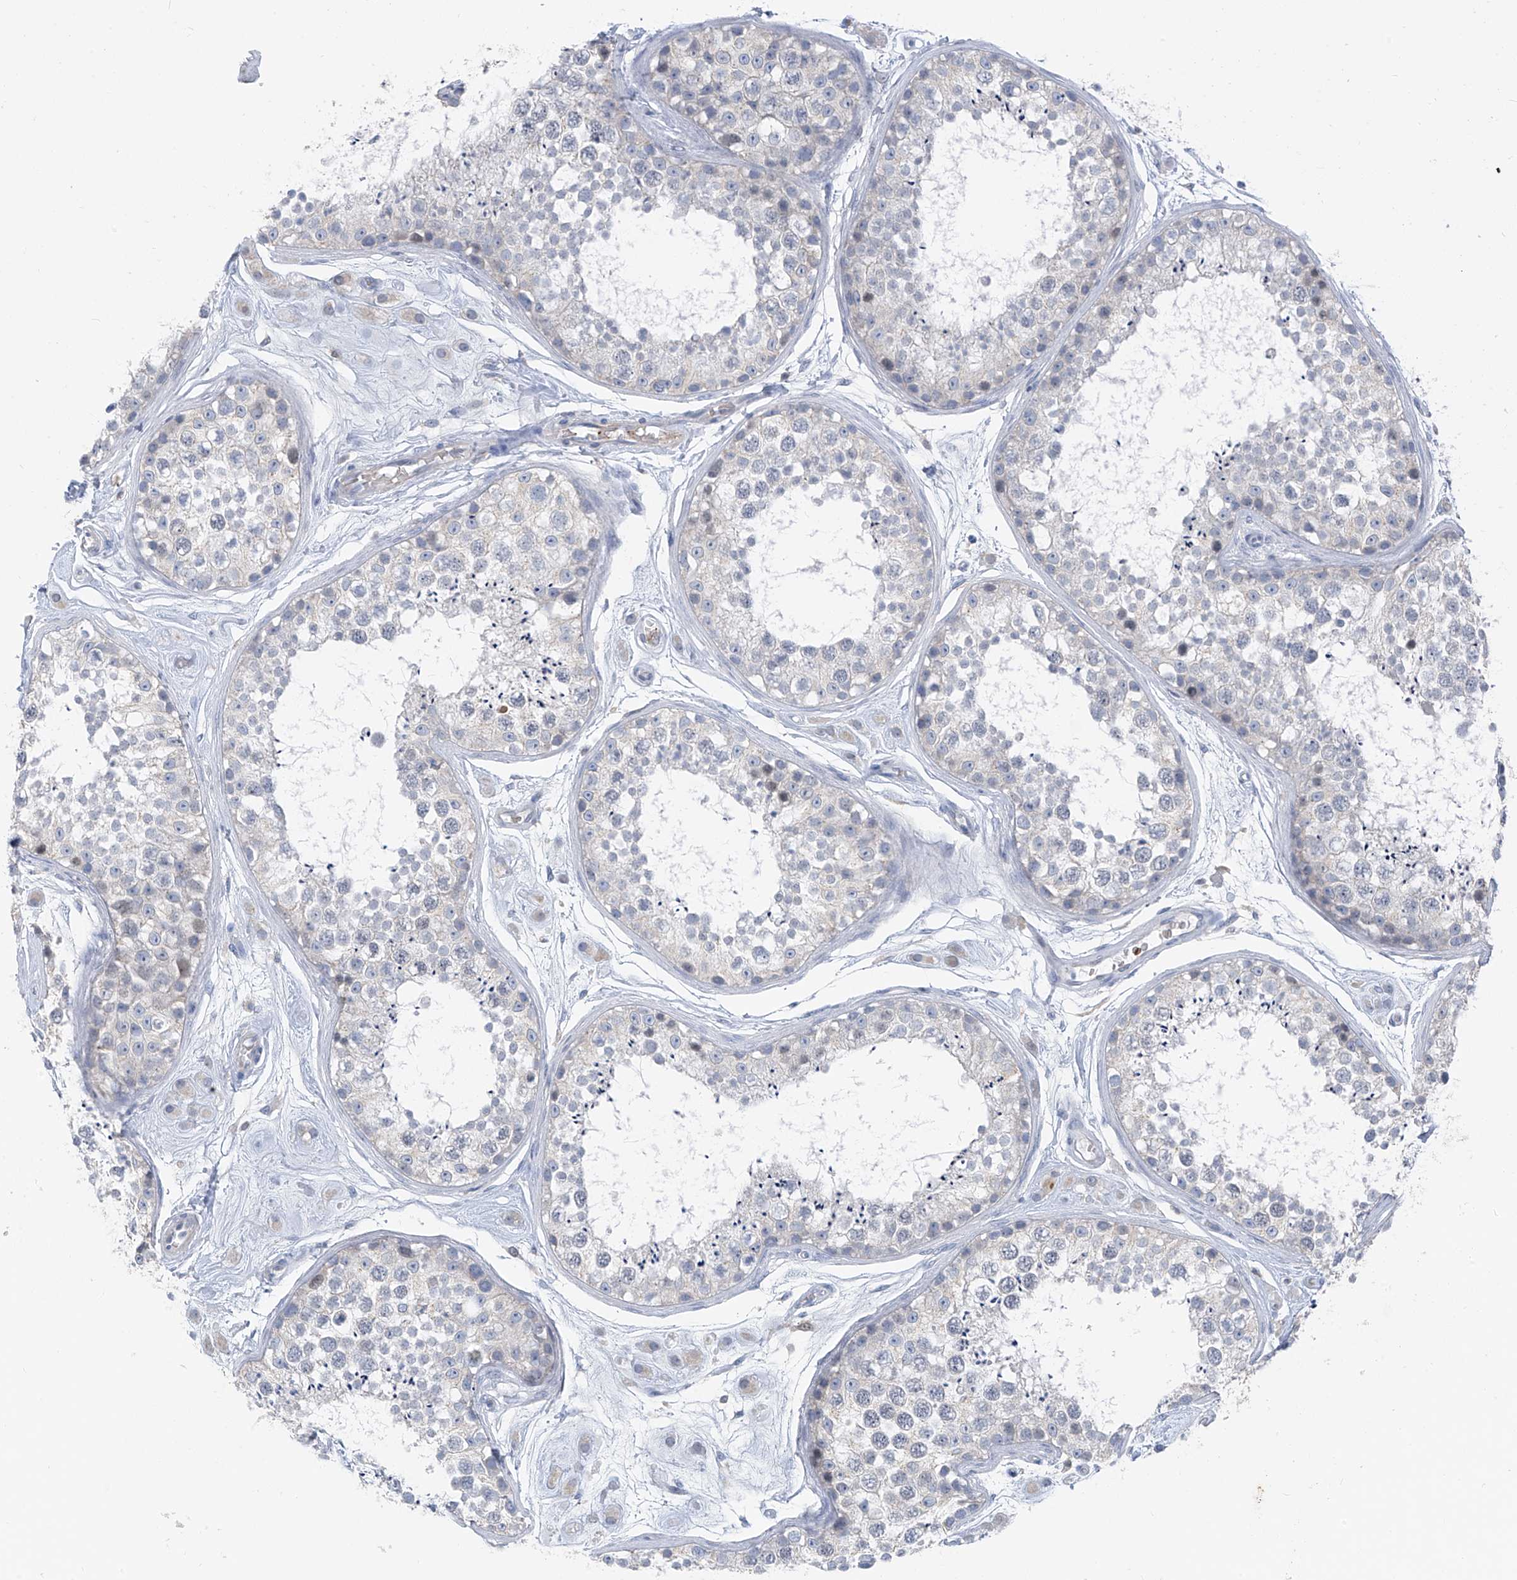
{"staining": {"intensity": "negative", "quantity": "none", "location": "none"}, "tissue": "testis", "cell_type": "Cells in seminiferous ducts", "image_type": "normal", "snomed": [{"axis": "morphology", "description": "Normal tissue, NOS"}, {"axis": "topography", "description": "Testis"}], "caption": "Protein analysis of normal testis displays no significant expression in cells in seminiferous ducts. (DAB (3,3'-diaminobenzidine) immunohistochemistry visualized using brightfield microscopy, high magnification).", "gene": "FGD2", "patient": {"sex": "male", "age": 25}}